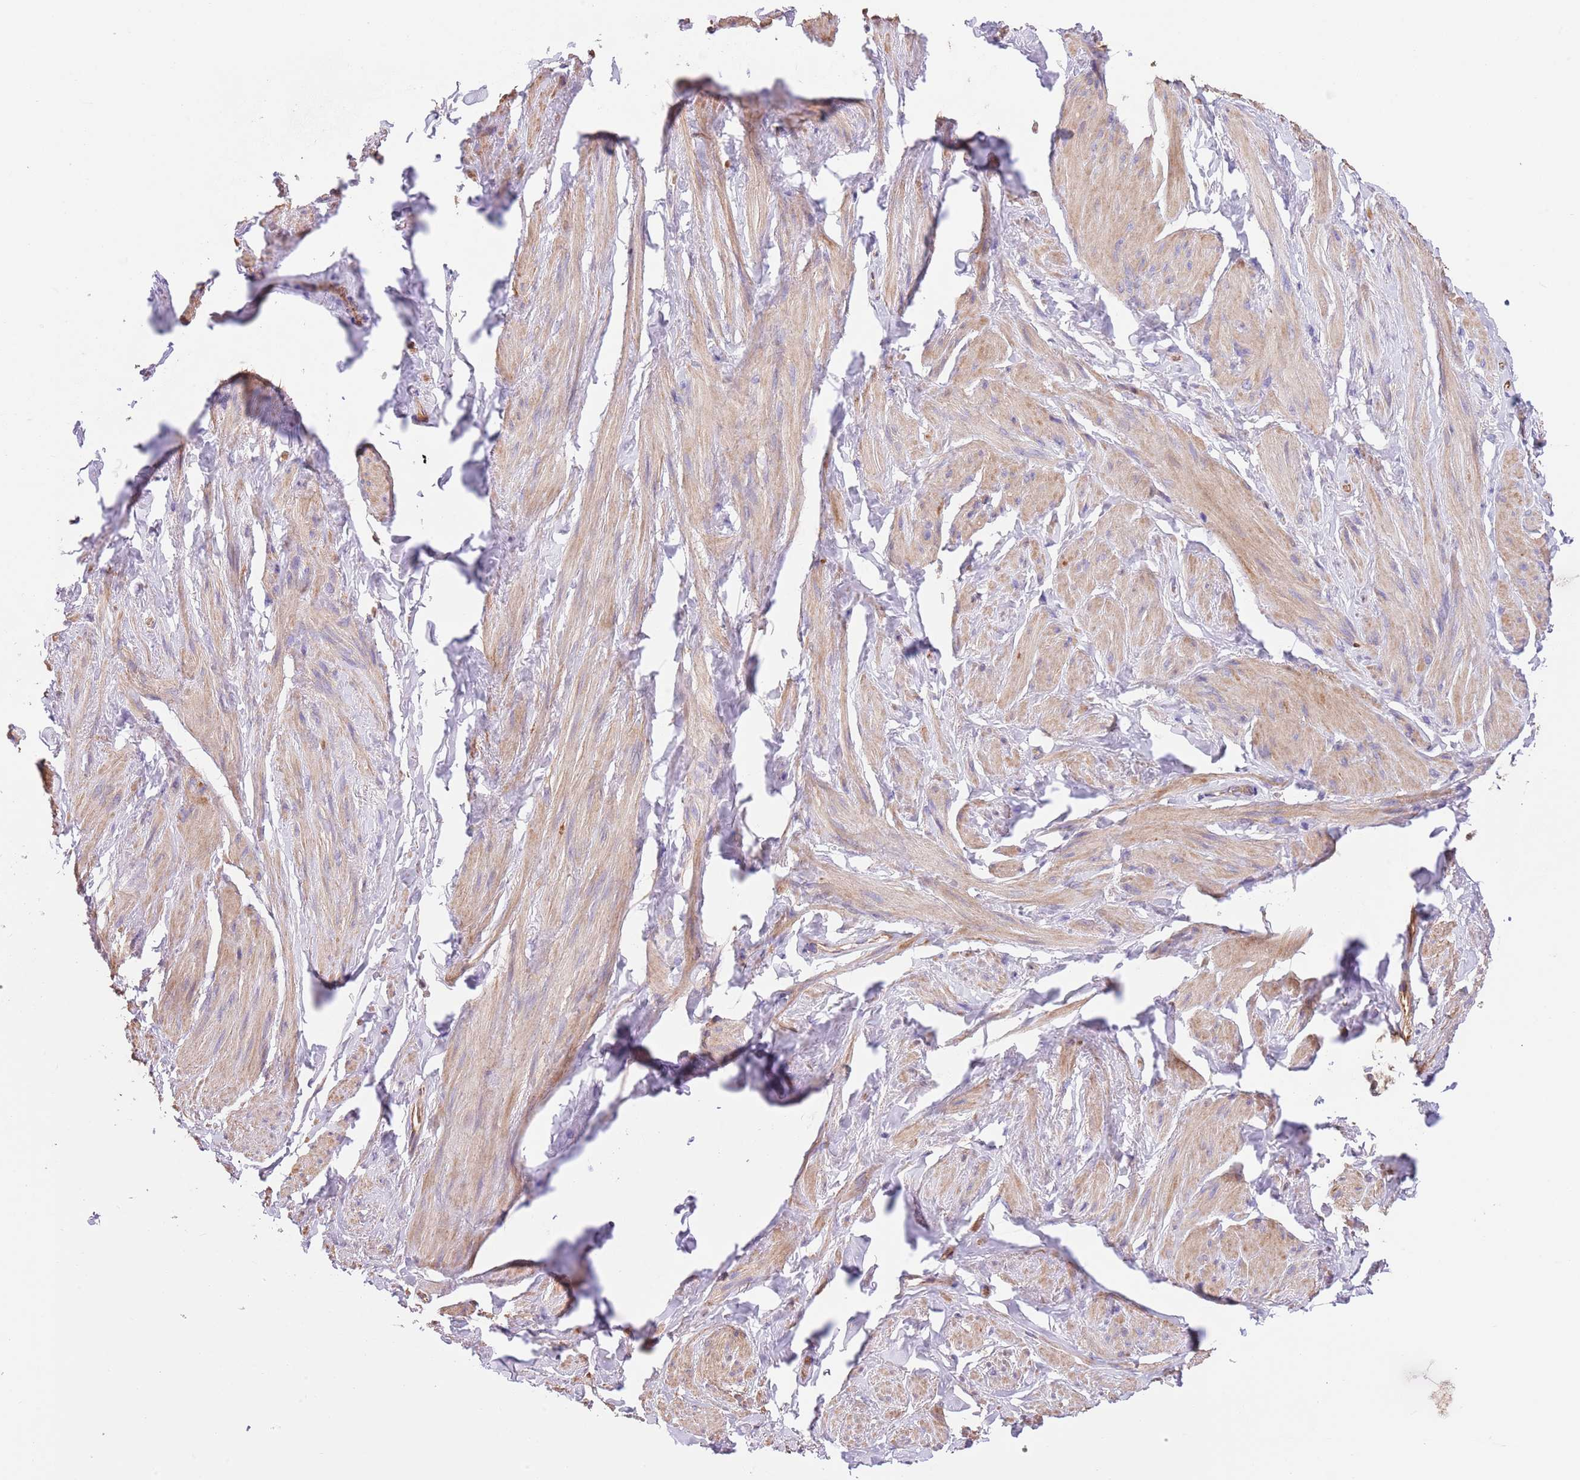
{"staining": {"intensity": "weak", "quantity": "25%-75%", "location": "cytoplasmic/membranous"}, "tissue": "smooth muscle", "cell_type": "Smooth muscle cells", "image_type": "normal", "snomed": [{"axis": "morphology", "description": "Normal tissue, NOS"}, {"axis": "topography", "description": "Smooth muscle"}, {"axis": "topography", "description": "Peripheral nerve tissue"}], "caption": "A high-resolution micrograph shows immunohistochemistry (IHC) staining of benign smooth muscle, which exhibits weak cytoplasmic/membranous staining in approximately 25%-75% of smooth muscle cells. Immunohistochemistry (ihc) stains the protein in brown and the nuclei are stained blue.", "gene": "FAM89B", "patient": {"sex": "male", "age": 69}}